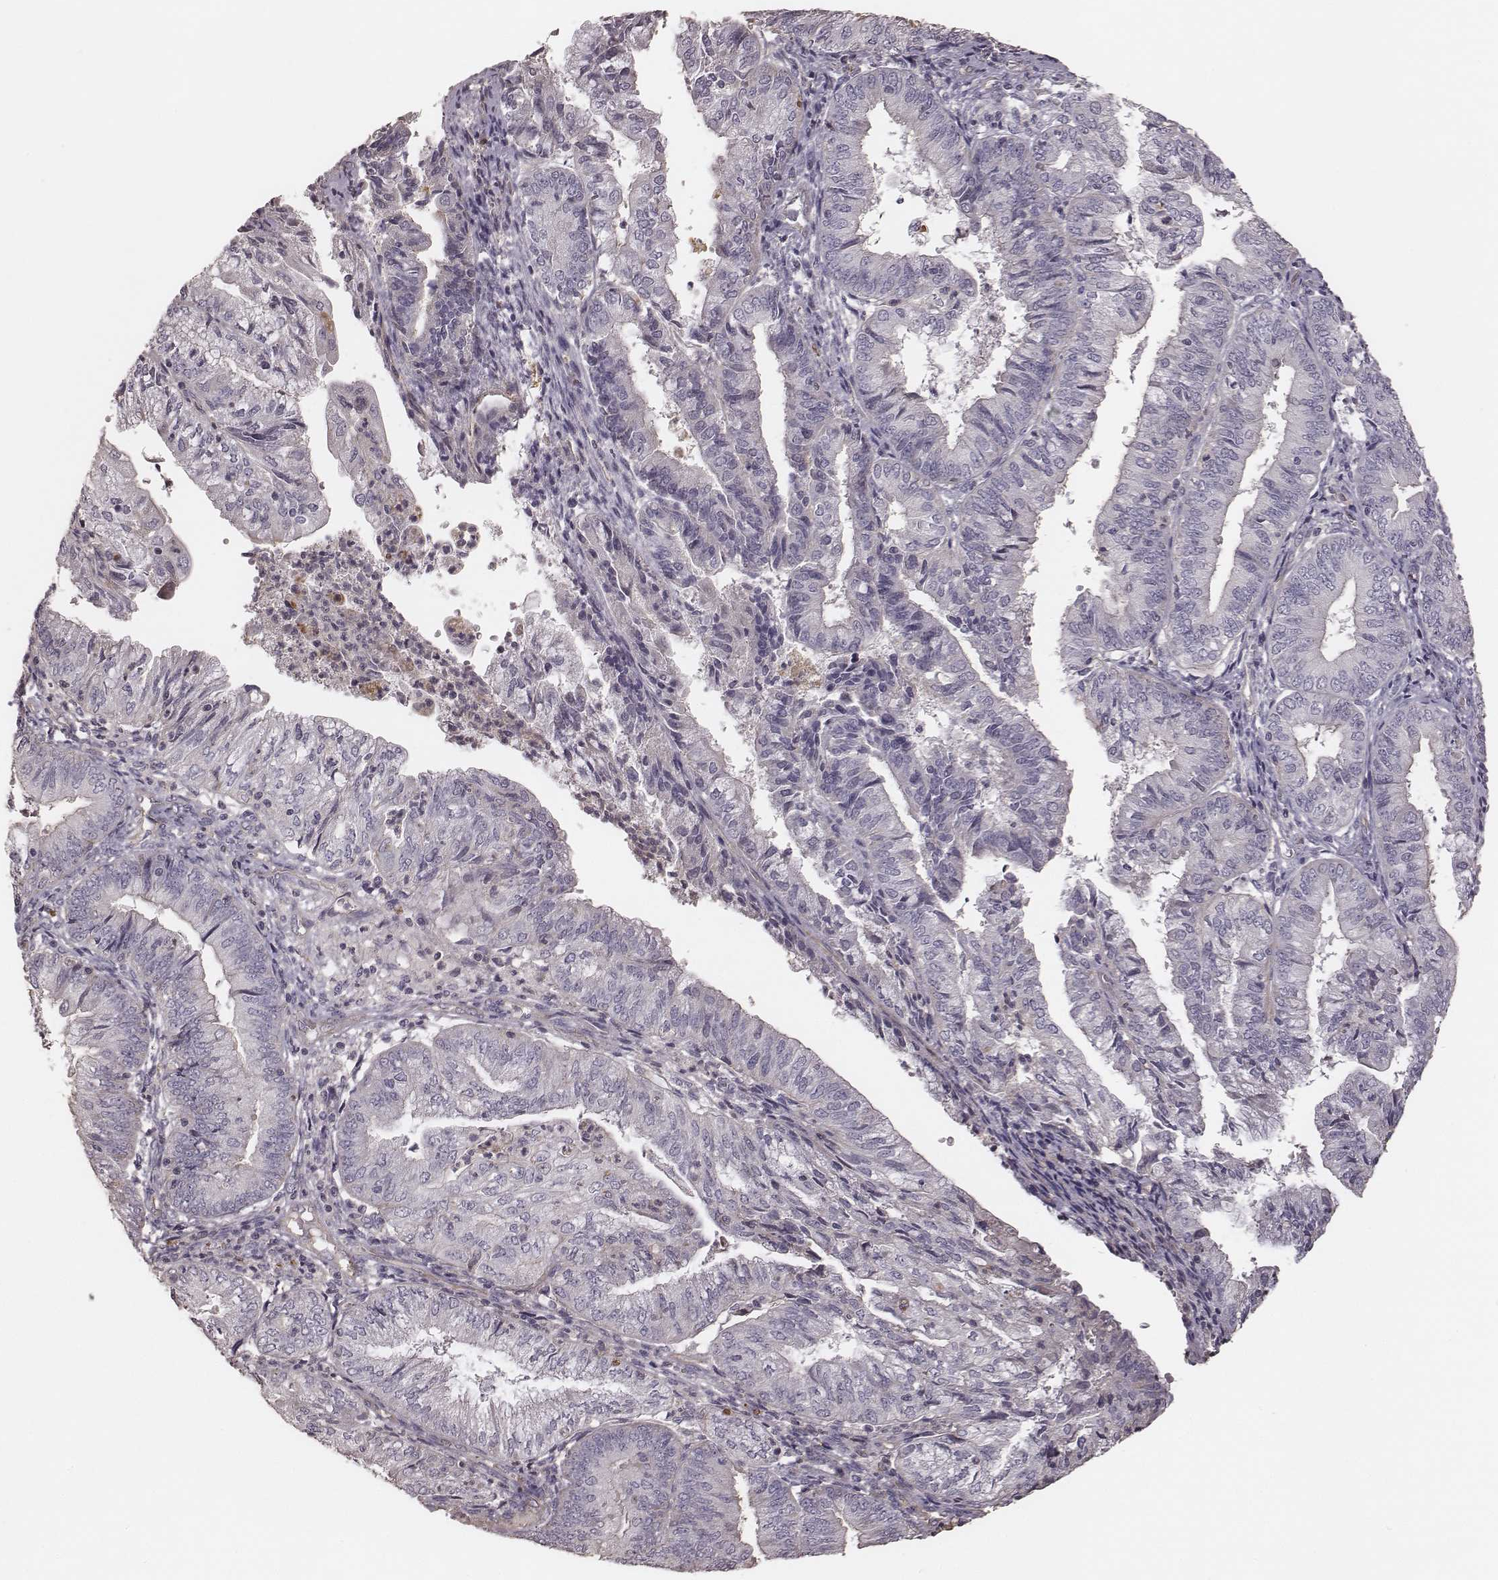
{"staining": {"intensity": "negative", "quantity": "none", "location": "none"}, "tissue": "endometrial cancer", "cell_type": "Tumor cells", "image_type": "cancer", "snomed": [{"axis": "morphology", "description": "Adenocarcinoma, NOS"}, {"axis": "topography", "description": "Endometrium"}], "caption": "A histopathology image of endometrial cancer stained for a protein demonstrates no brown staining in tumor cells.", "gene": "OTOGL", "patient": {"sex": "female", "age": 55}}